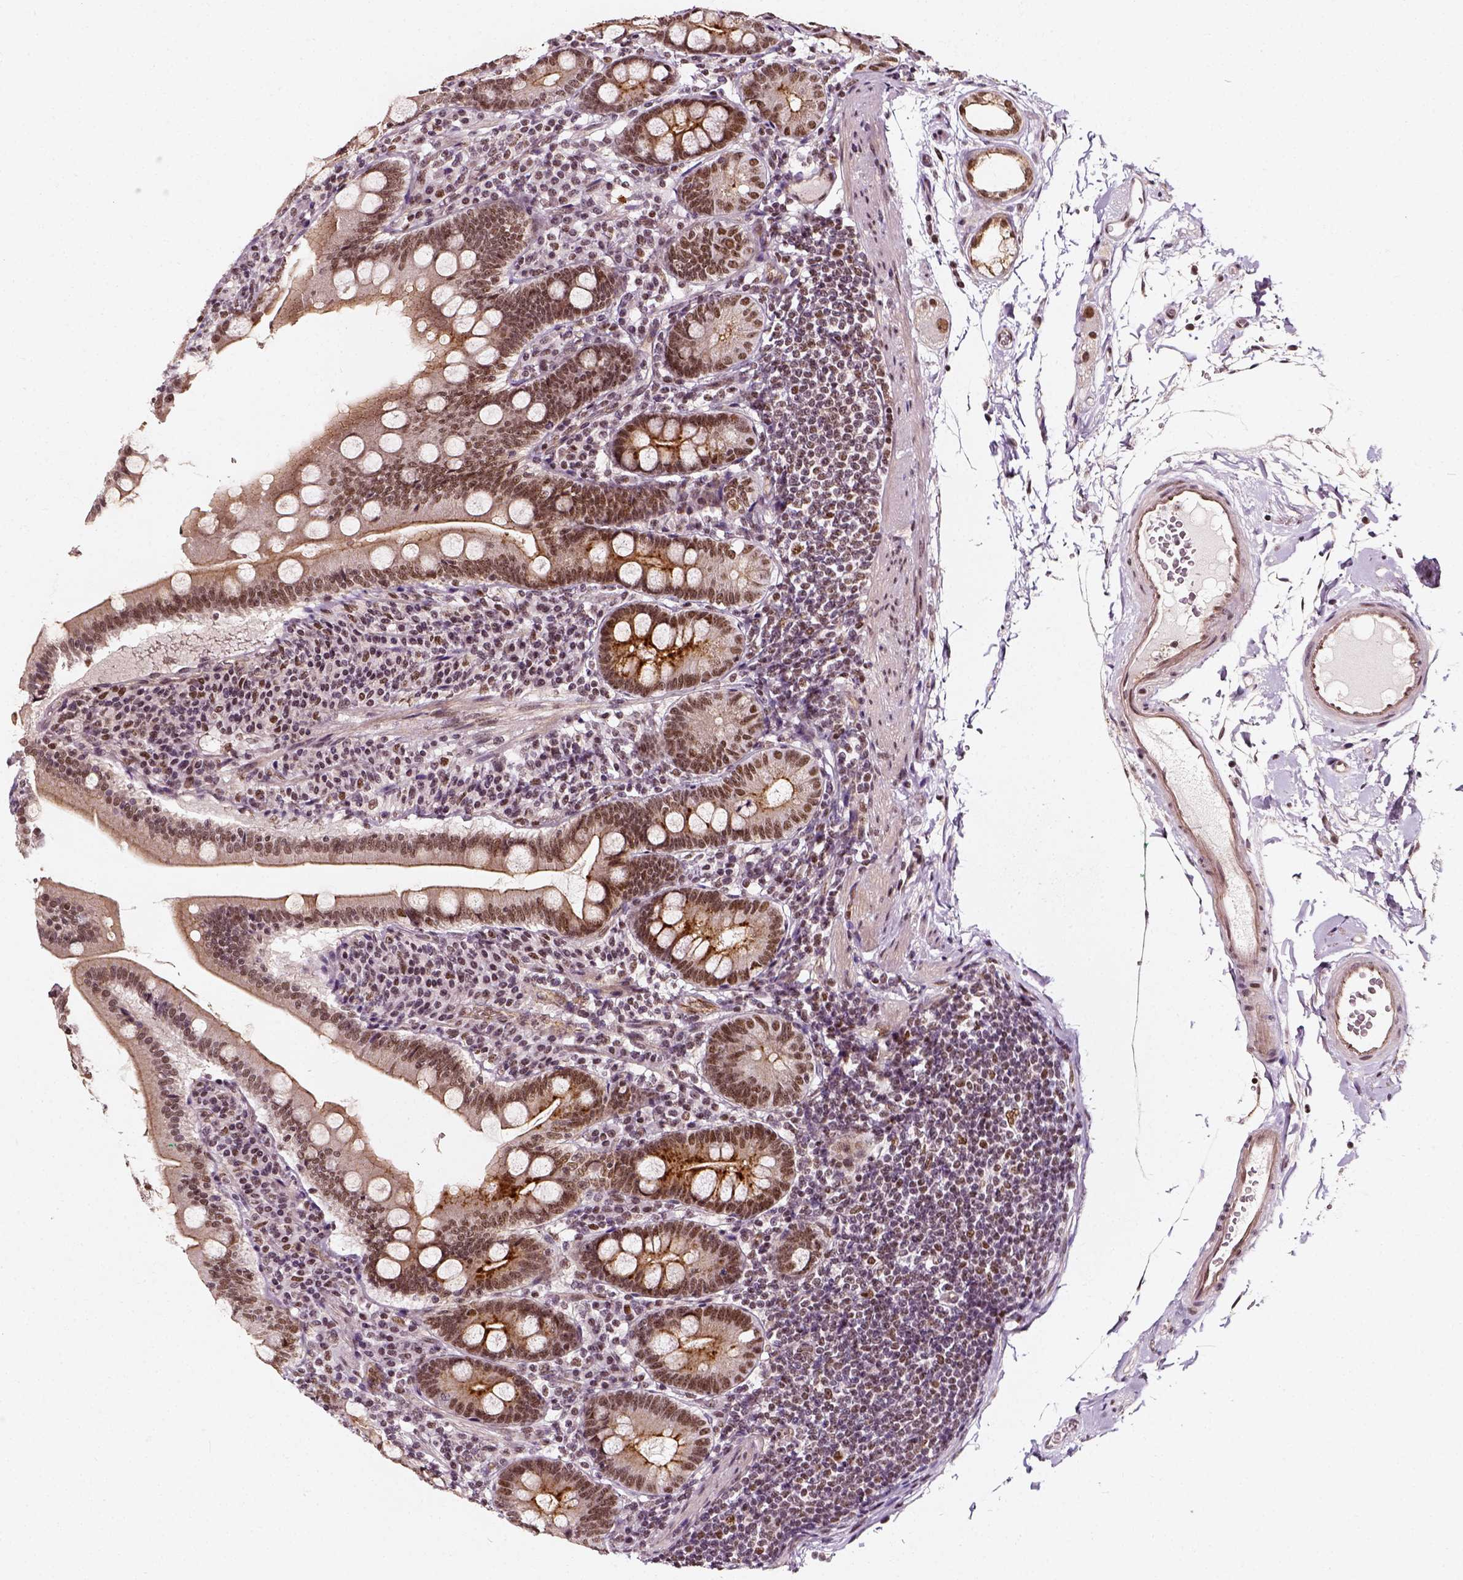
{"staining": {"intensity": "moderate", "quantity": ">75%", "location": "nuclear"}, "tissue": "duodenum", "cell_type": "Glandular cells", "image_type": "normal", "snomed": [{"axis": "morphology", "description": "Normal tissue, NOS"}, {"axis": "topography", "description": "Duodenum"}], "caption": "Immunohistochemistry (IHC) of unremarkable duodenum reveals medium levels of moderate nuclear expression in approximately >75% of glandular cells. Nuclei are stained in blue.", "gene": "NACC1", "patient": {"sex": "female", "age": 67}}